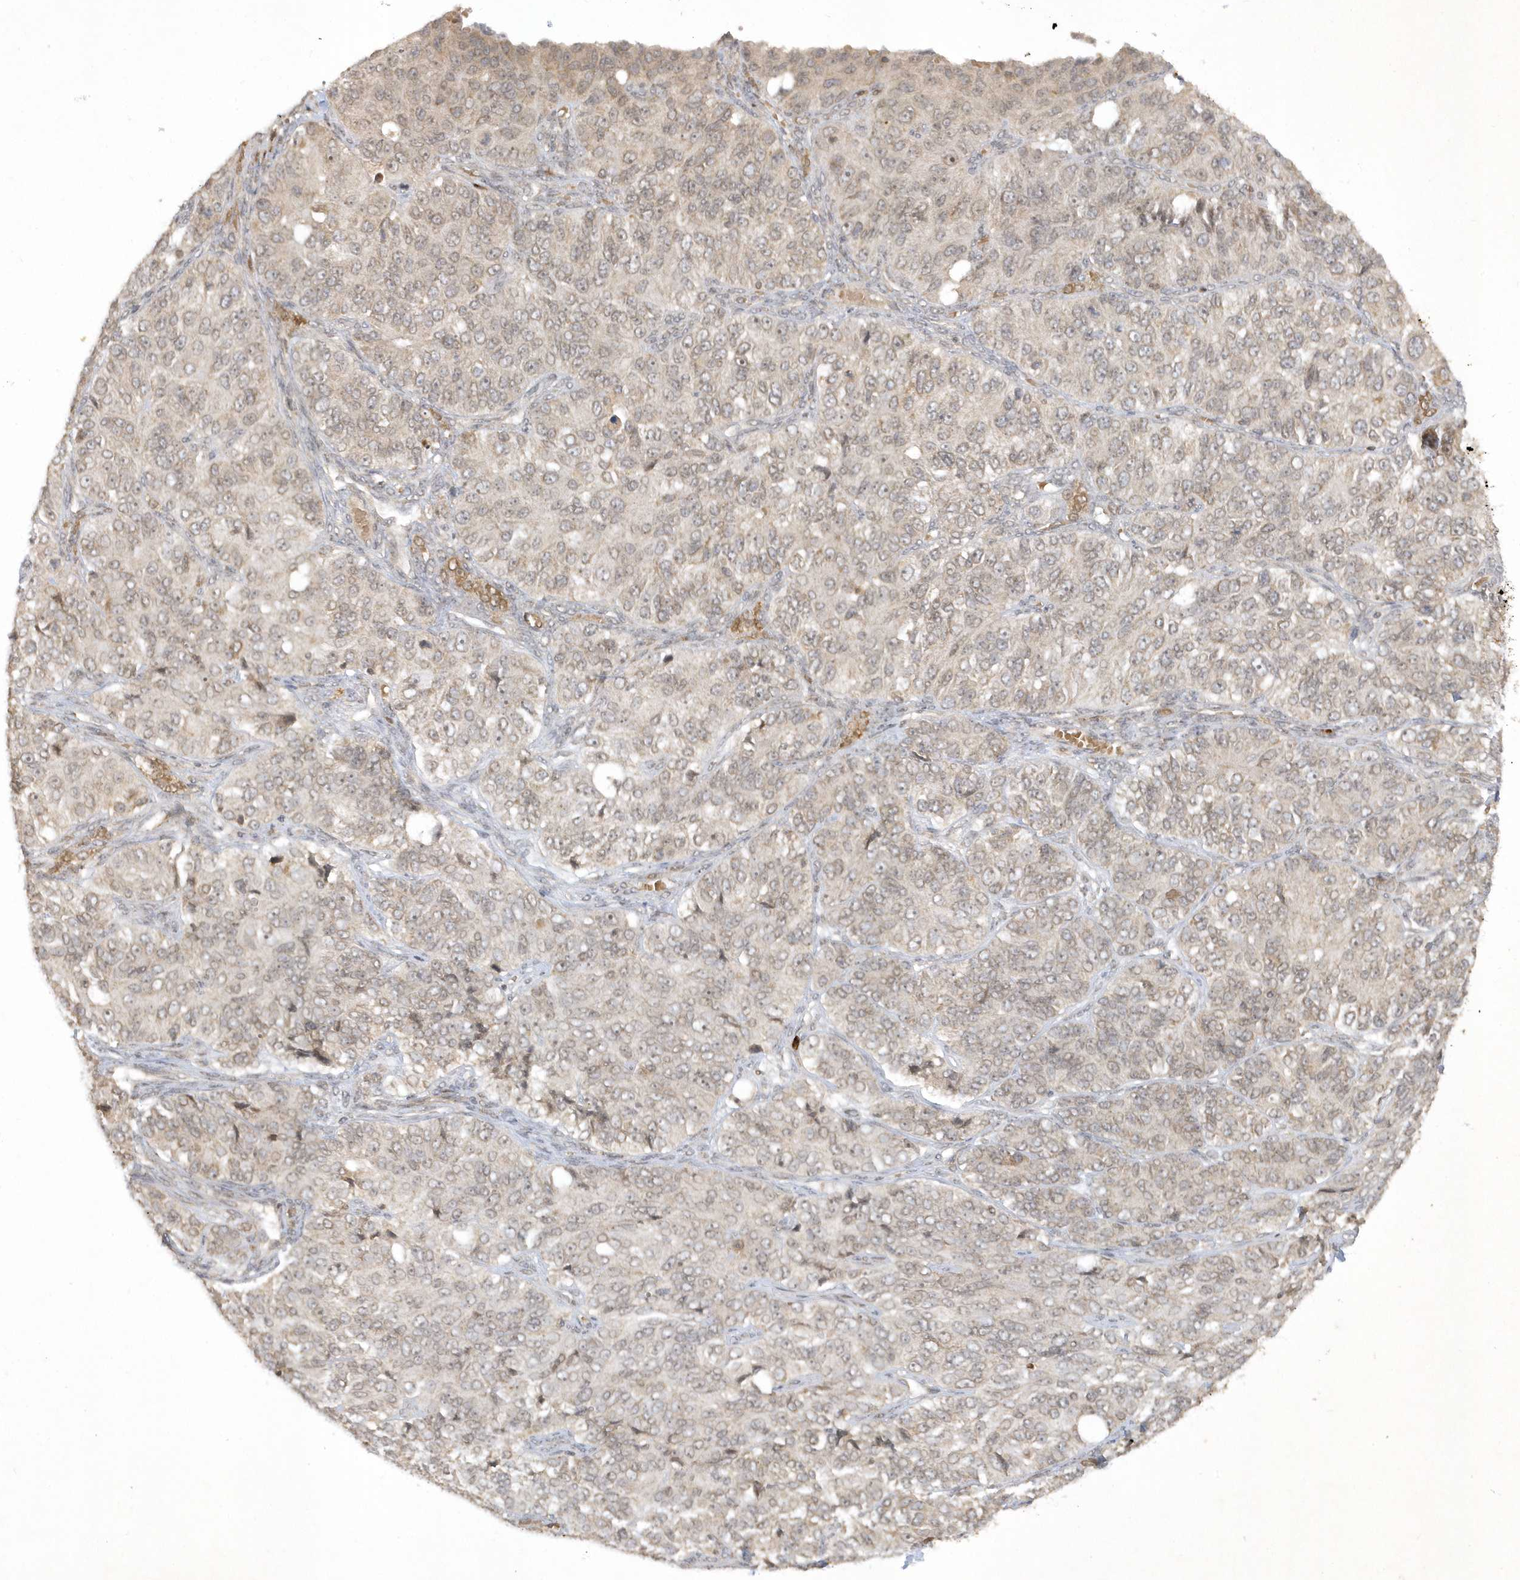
{"staining": {"intensity": "weak", "quantity": "<25%", "location": "nuclear"}, "tissue": "ovarian cancer", "cell_type": "Tumor cells", "image_type": "cancer", "snomed": [{"axis": "morphology", "description": "Carcinoma, endometroid"}, {"axis": "topography", "description": "Ovary"}], "caption": "The photomicrograph exhibits no significant expression in tumor cells of endometroid carcinoma (ovarian).", "gene": "ZNF213", "patient": {"sex": "female", "age": 51}}